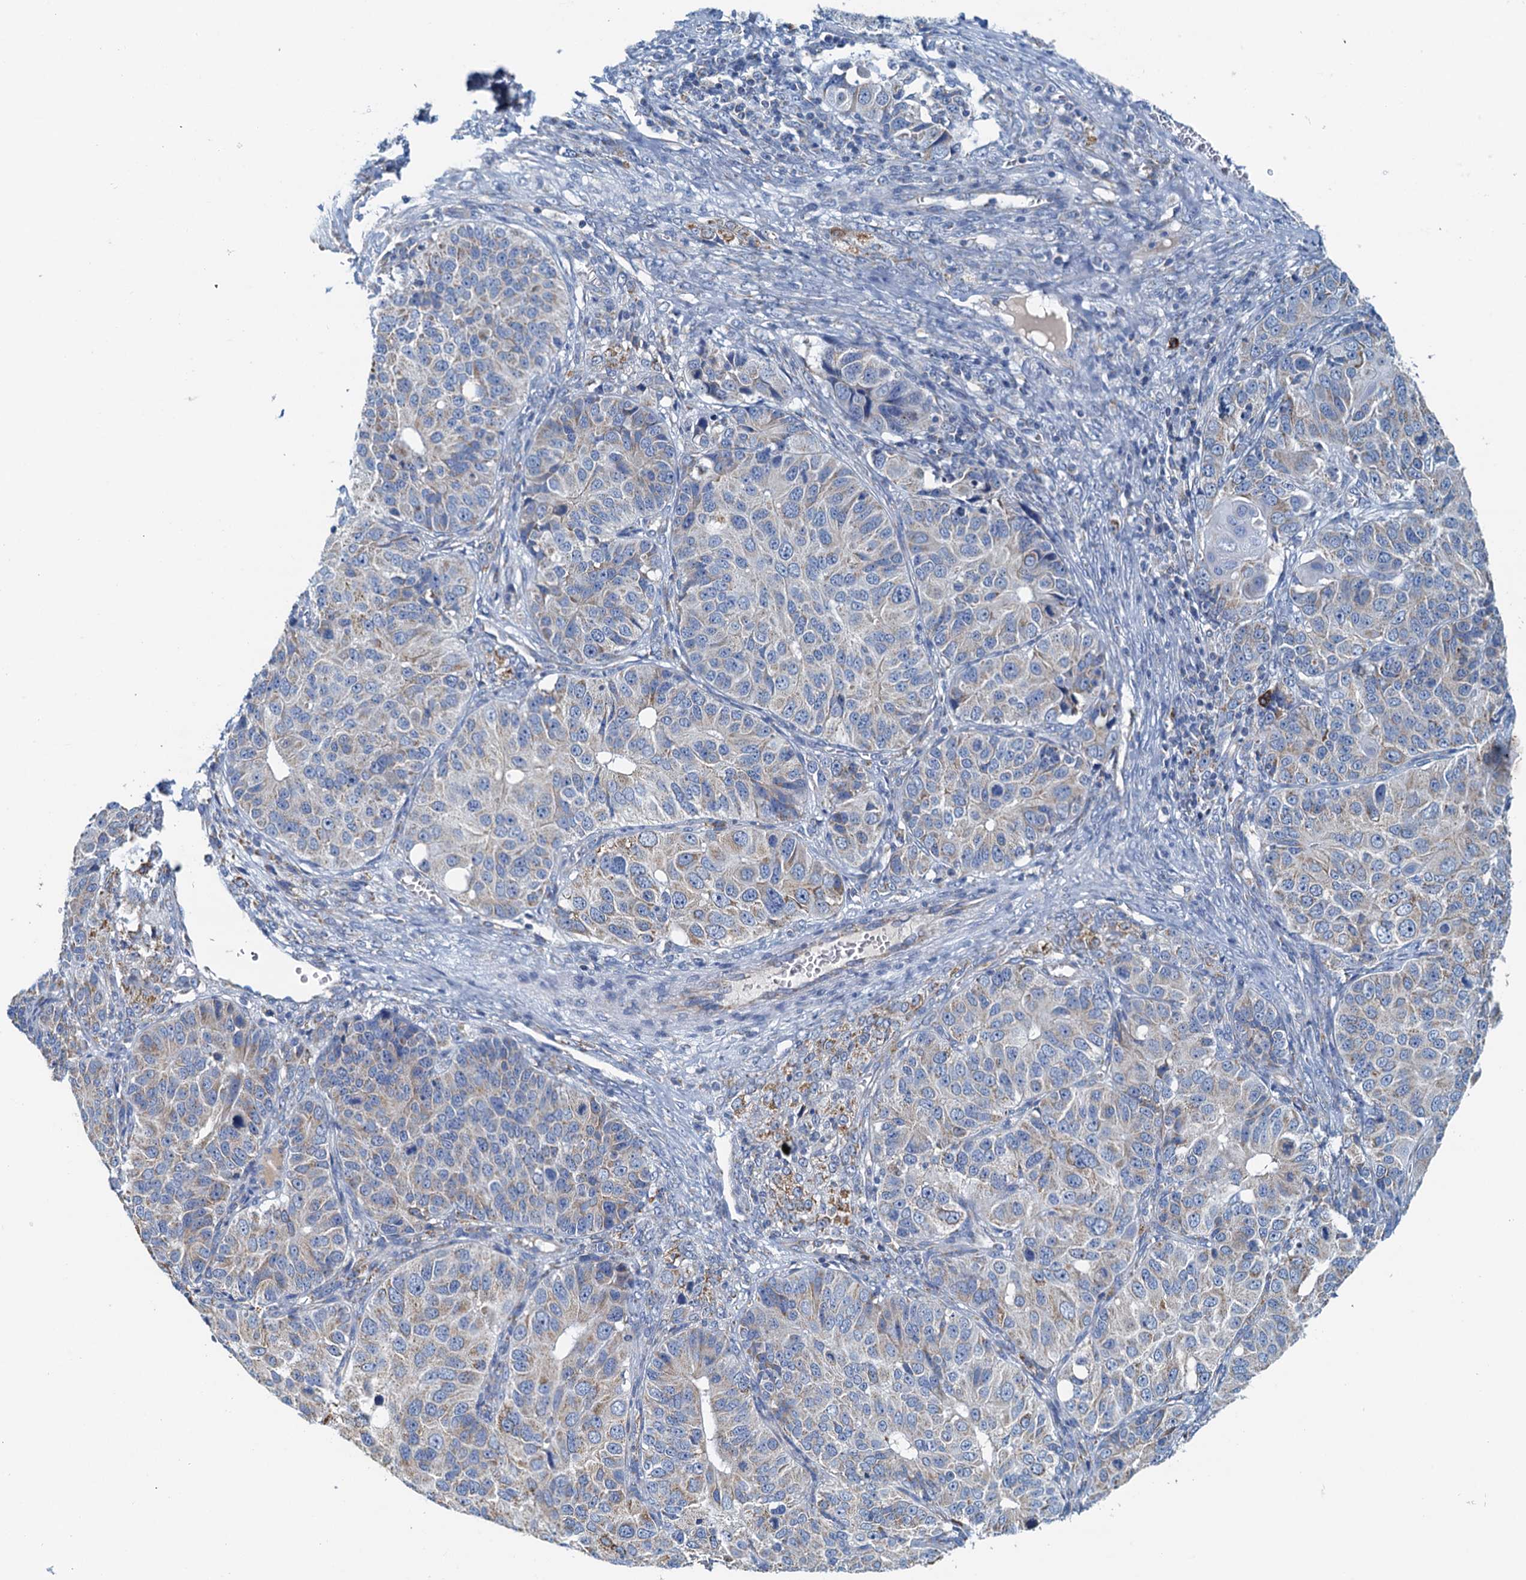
{"staining": {"intensity": "moderate", "quantity": "<25%", "location": "cytoplasmic/membranous"}, "tissue": "ovarian cancer", "cell_type": "Tumor cells", "image_type": "cancer", "snomed": [{"axis": "morphology", "description": "Carcinoma, endometroid"}, {"axis": "topography", "description": "Ovary"}], "caption": "DAB immunohistochemical staining of human endometroid carcinoma (ovarian) exhibits moderate cytoplasmic/membranous protein positivity in about <25% of tumor cells. (DAB IHC, brown staining for protein, blue staining for nuclei).", "gene": "POC1A", "patient": {"sex": "female", "age": 51}}